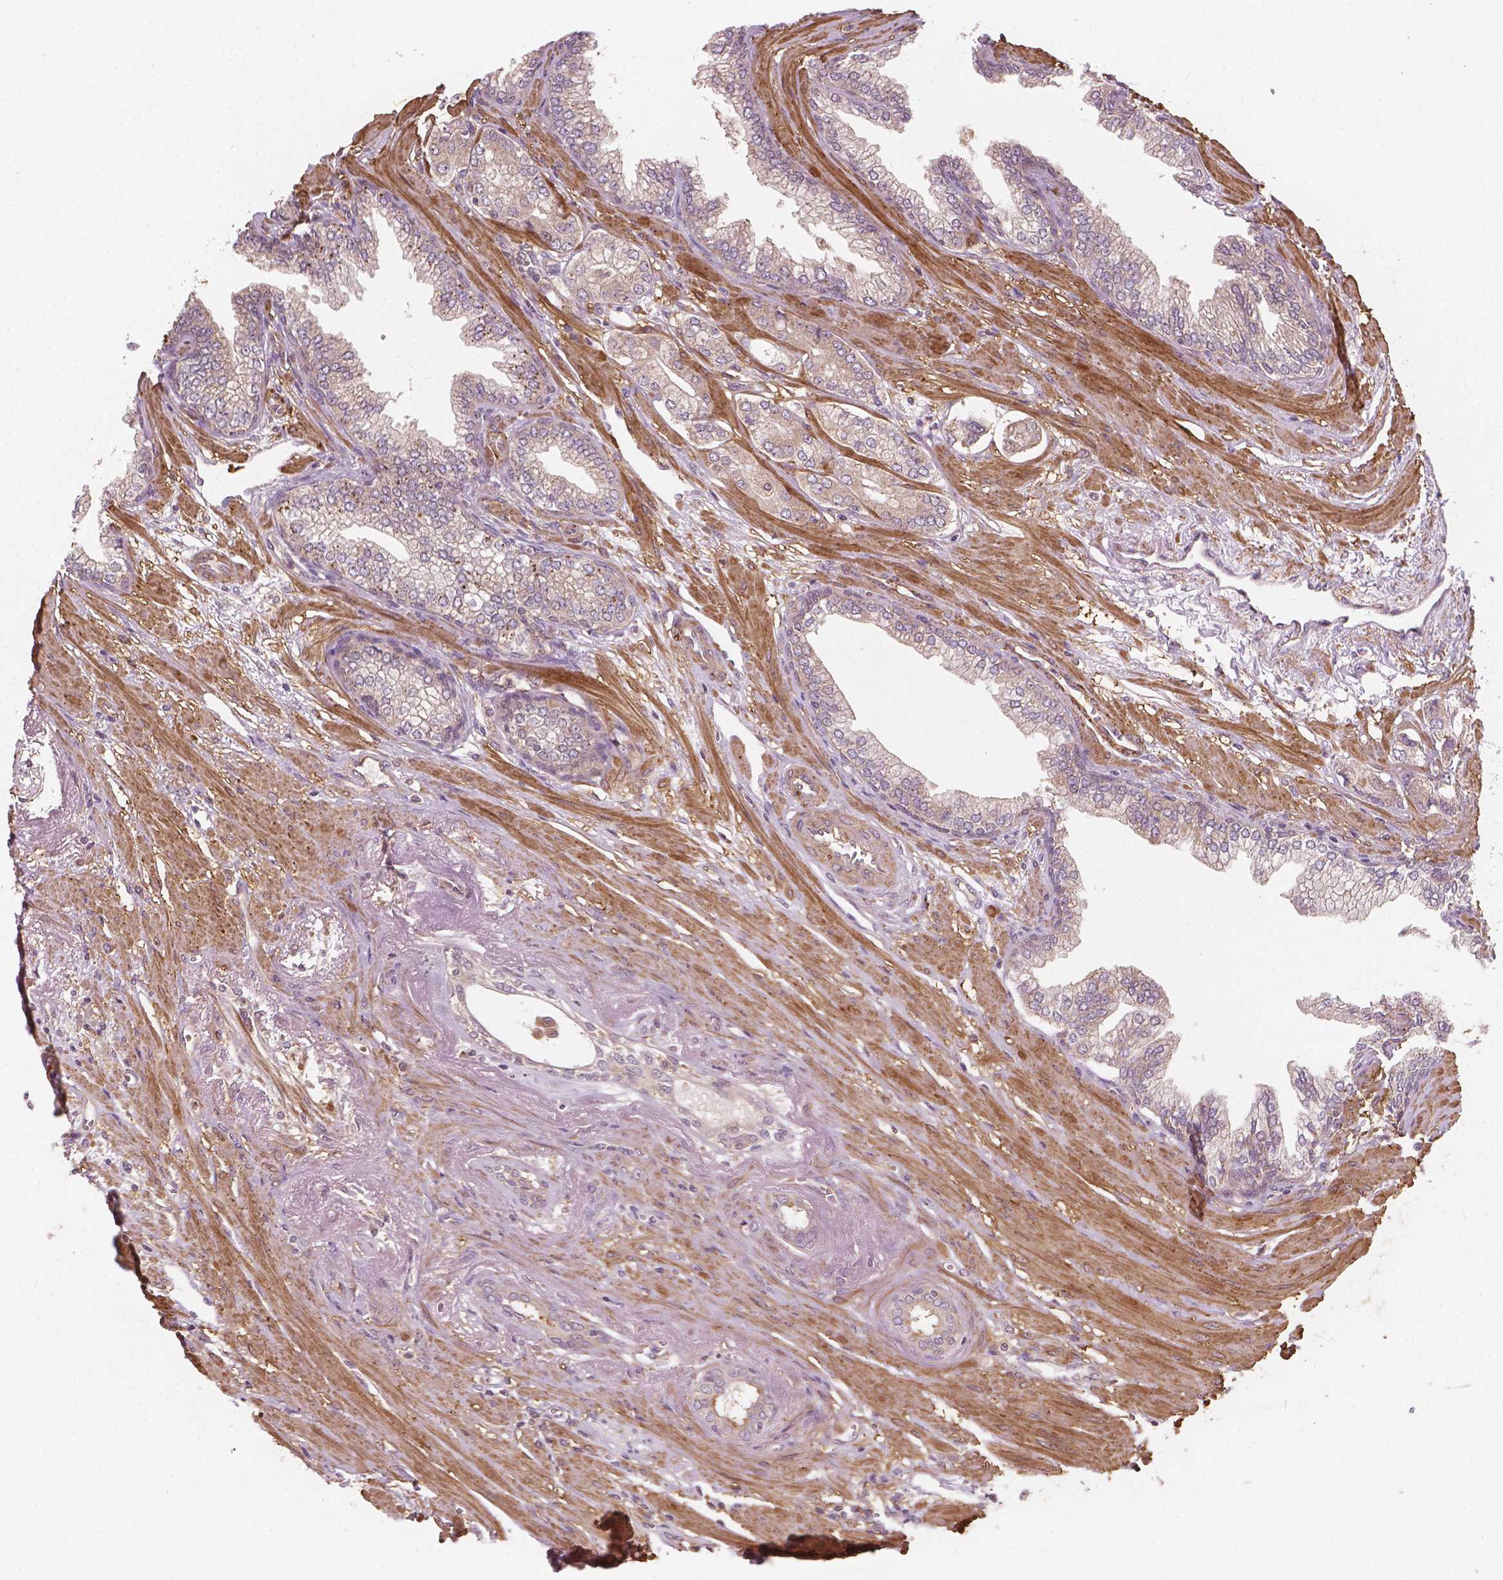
{"staining": {"intensity": "weak", "quantity": "<25%", "location": "cytoplasmic/membranous"}, "tissue": "prostate cancer", "cell_type": "Tumor cells", "image_type": "cancer", "snomed": [{"axis": "morphology", "description": "Adenocarcinoma, Low grade"}, {"axis": "topography", "description": "Prostate"}], "caption": "Immunohistochemistry of prostate low-grade adenocarcinoma reveals no staining in tumor cells.", "gene": "CYFIP2", "patient": {"sex": "male", "age": 60}}